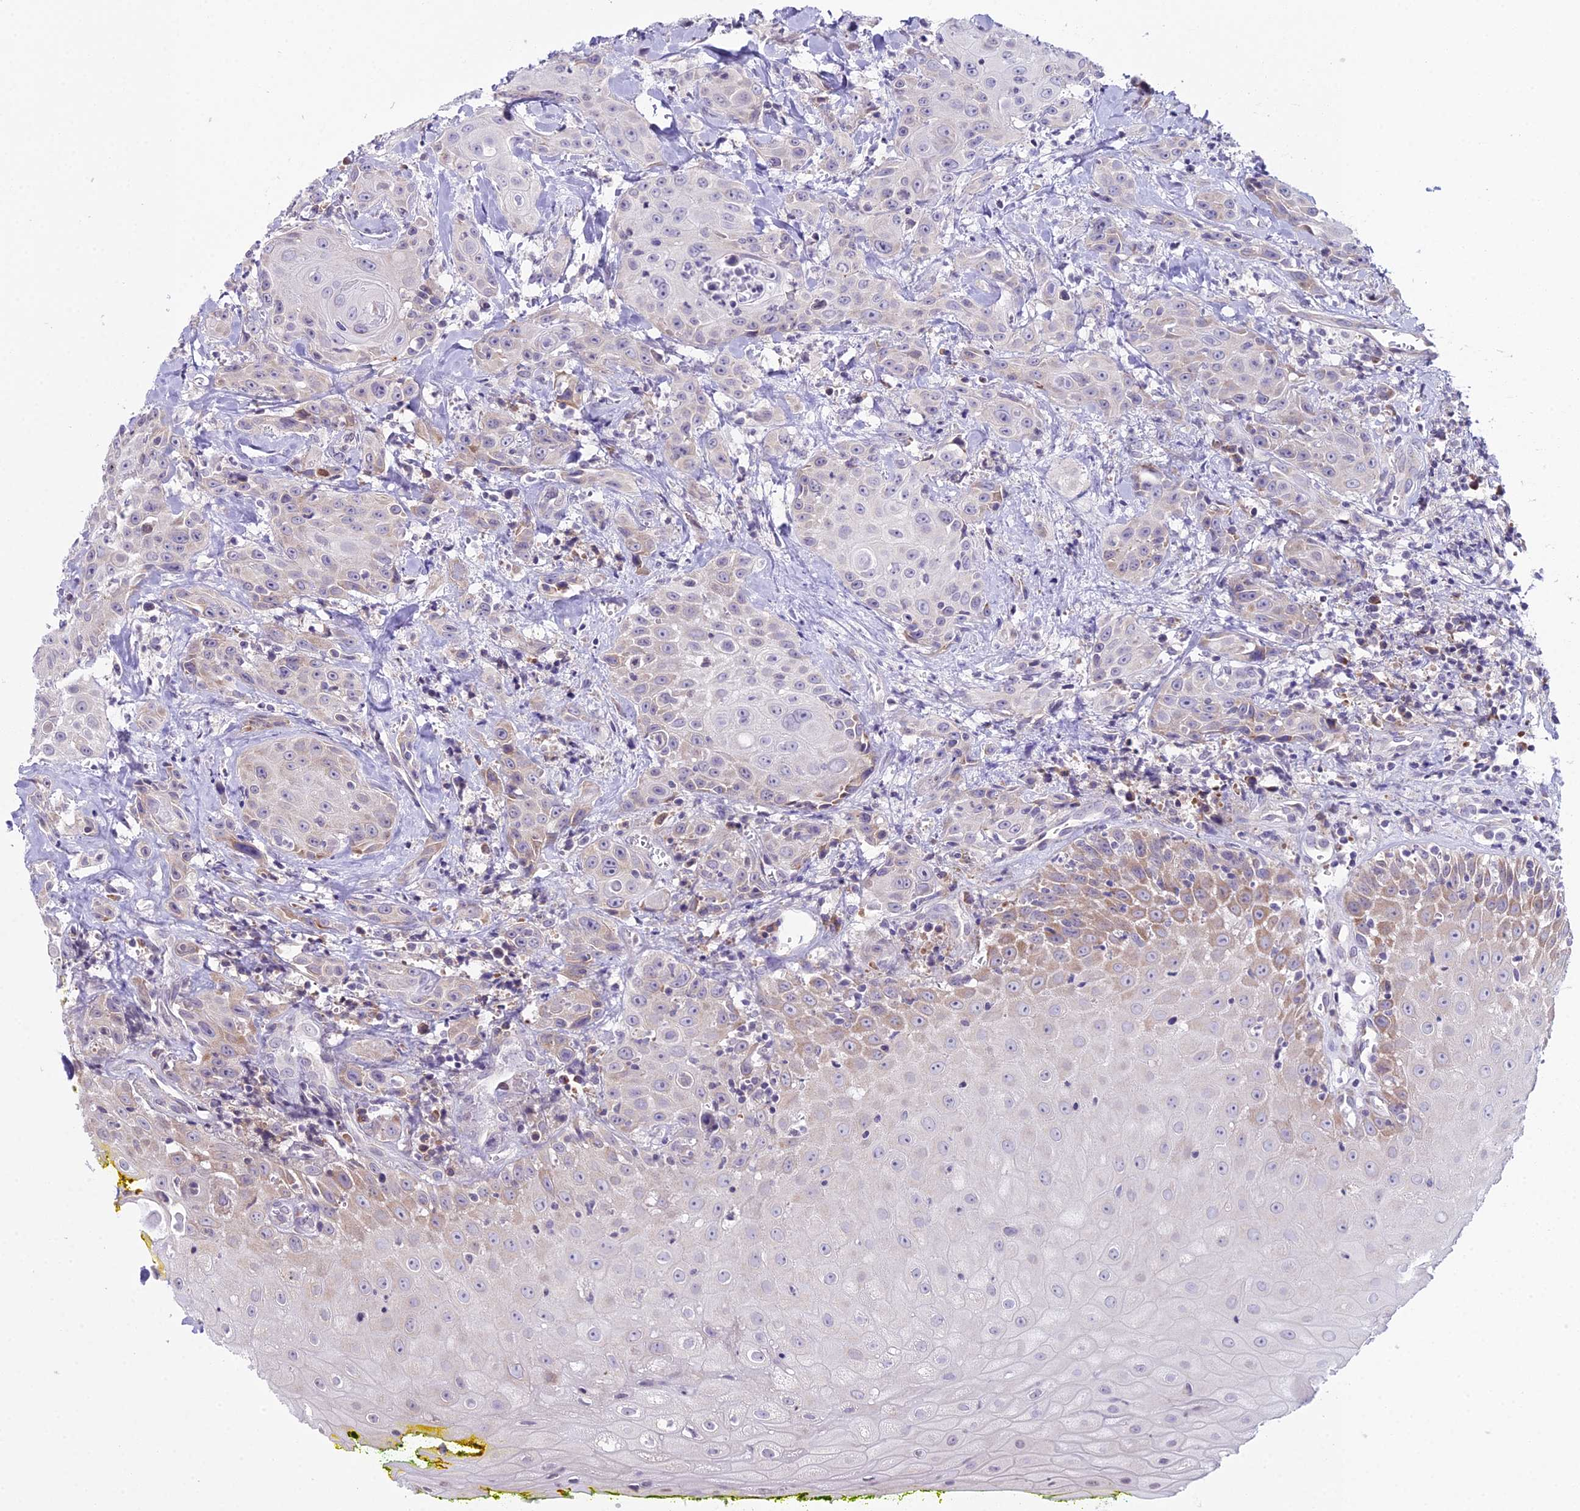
{"staining": {"intensity": "negative", "quantity": "none", "location": "none"}, "tissue": "head and neck cancer", "cell_type": "Tumor cells", "image_type": "cancer", "snomed": [{"axis": "morphology", "description": "Squamous cell carcinoma, NOS"}, {"axis": "topography", "description": "Oral tissue"}, {"axis": "topography", "description": "Head-Neck"}], "caption": "High power microscopy photomicrograph of an immunohistochemistry (IHC) photomicrograph of squamous cell carcinoma (head and neck), revealing no significant positivity in tumor cells. Nuclei are stained in blue.", "gene": "RPS26", "patient": {"sex": "female", "age": 82}}